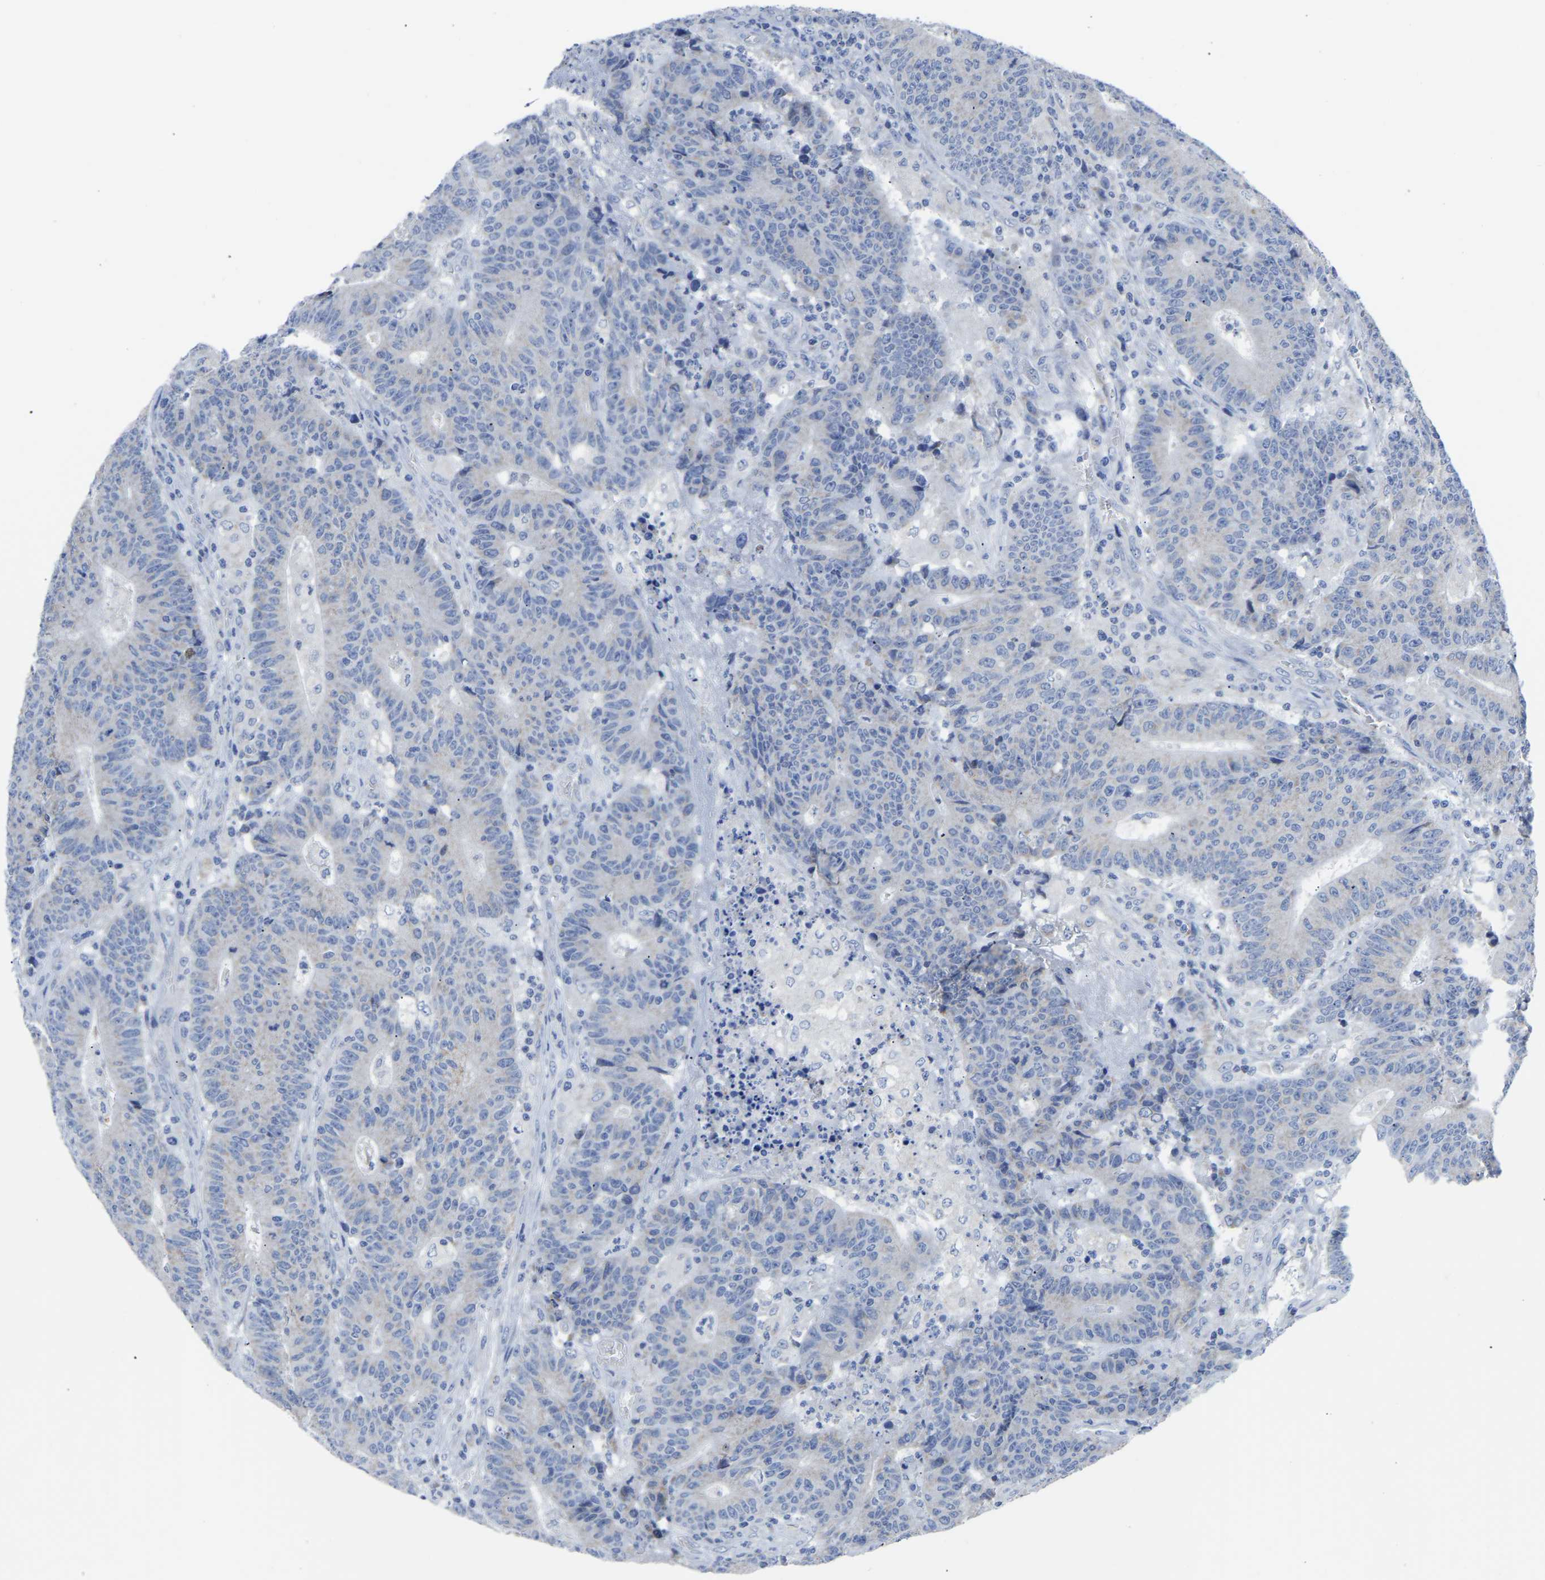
{"staining": {"intensity": "negative", "quantity": "none", "location": "none"}, "tissue": "colorectal cancer", "cell_type": "Tumor cells", "image_type": "cancer", "snomed": [{"axis": "morphology", "description": "Normal tissue, NOS"}, {"axis": "morphology", "description": "Adenocarcinoma, NOS"}, {"axis": "topography", "description": "Colon"}], "caption": "This histopathology image is of adenocarcinoma (colorectal) stained with IHC to label a protein in brown with the nuclei are counter-stained blue. There is no expression in tumor cells. The staining was performed using DAB to visualize the protein expression in brown, while the nuclei were stained in blue with hematoxylin (Magnification: 20x).", "gene": "ETFA", "patient": {"sex": "female", "age": 75}}